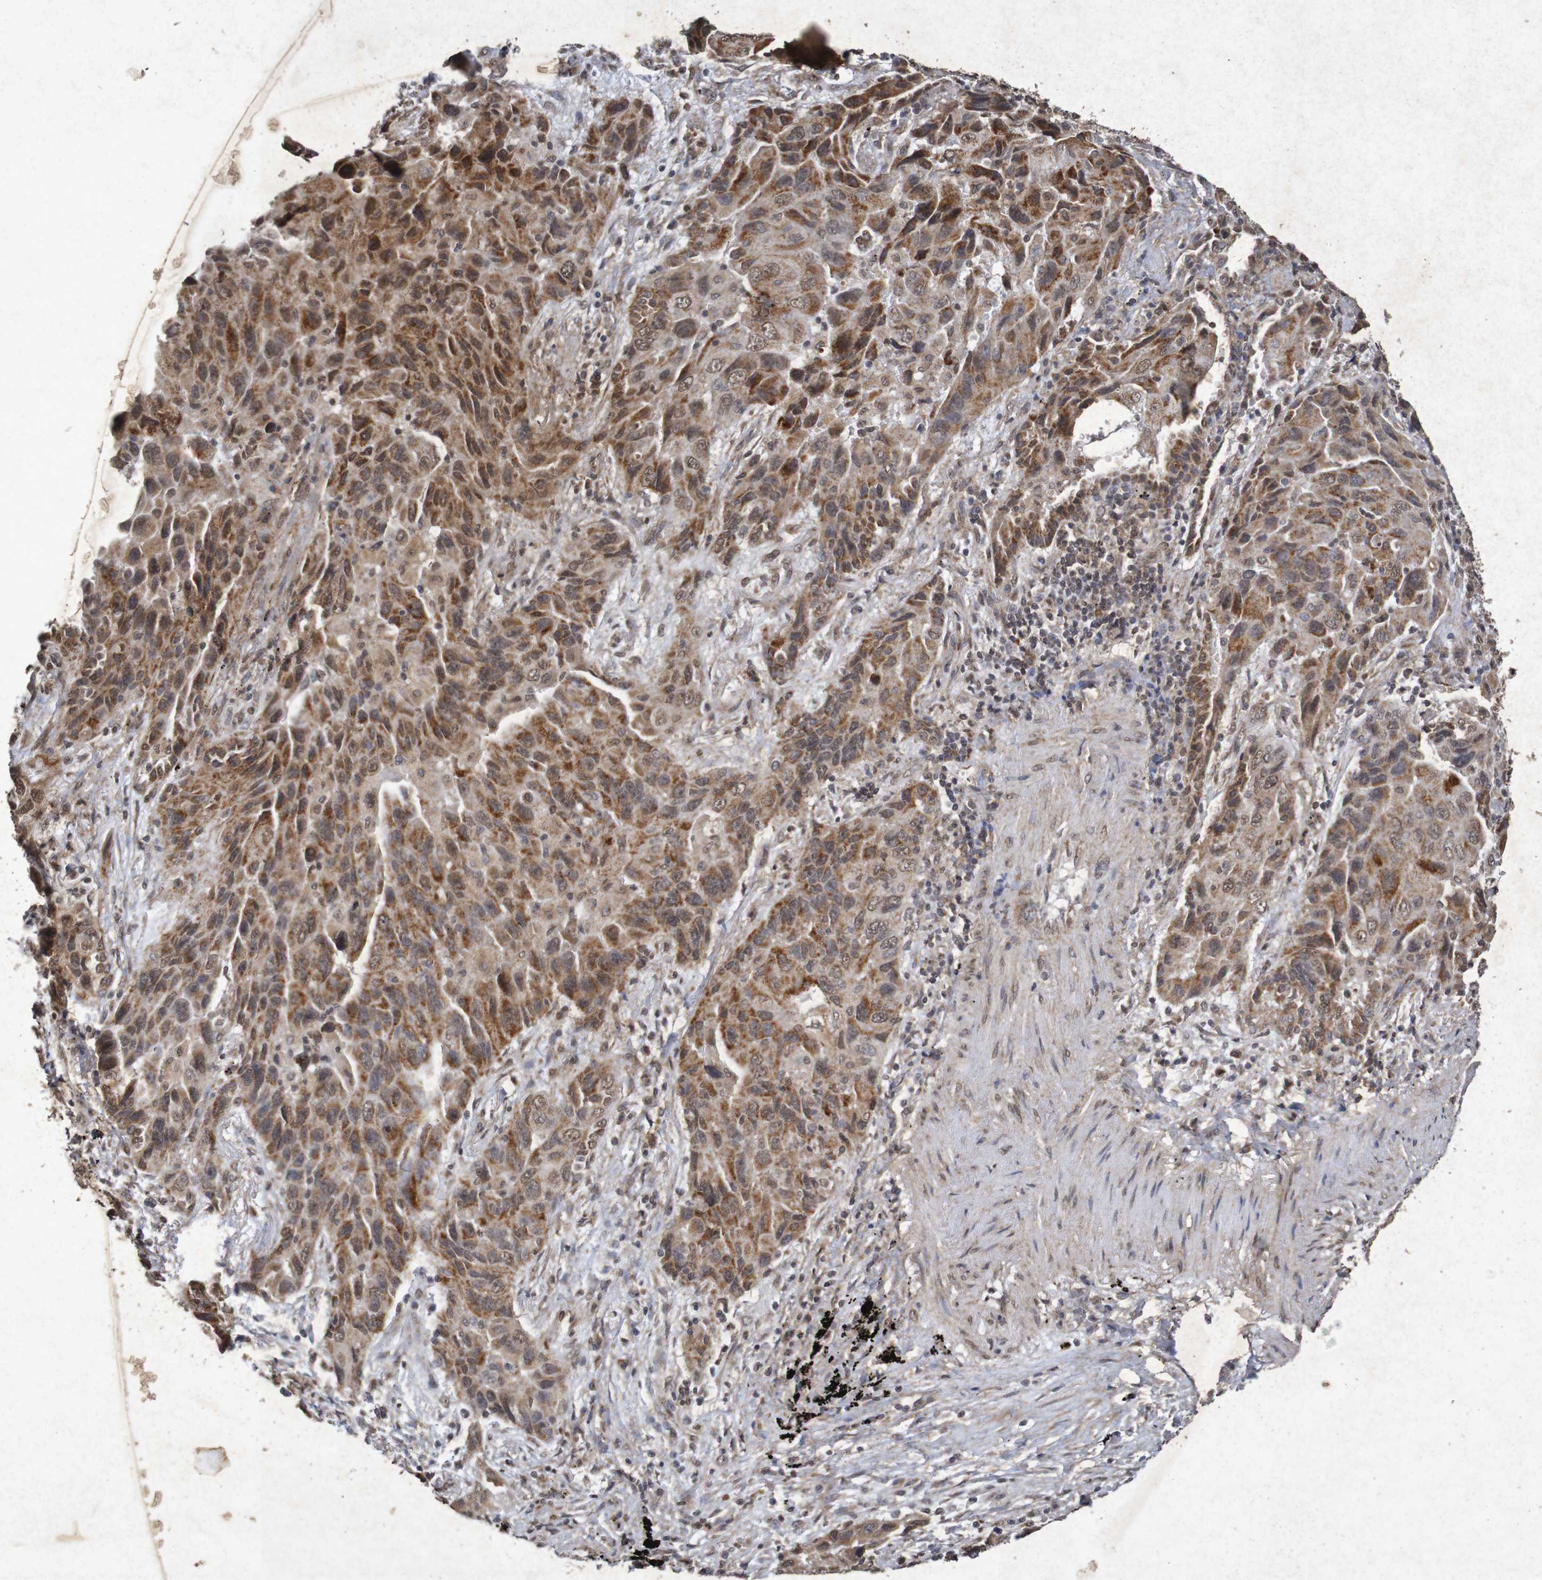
{"staining": {"intensity": "moderate", "quantity": ">75%", "location": "cytoplasmic/membranous,nuclear"}, "tissue": "lung cancer", "cell_type": "Tumor cells", "image_type": "cancer", "snomed": [{"axis": "morphology", "description": "Adenocarcinoma, NOS"}, {"axis": "topography", "description": "Lung"}], "caption": "Immunohistochemistry (IHC) of human adenocarcinoma (lung) reveals medium levels of moderate cytoplasmic/membranous and nuclear positivity in about >75% of tumor cells.", "gene": "GUCY1A2", "patient": {"sex": "female", "age": 65}}